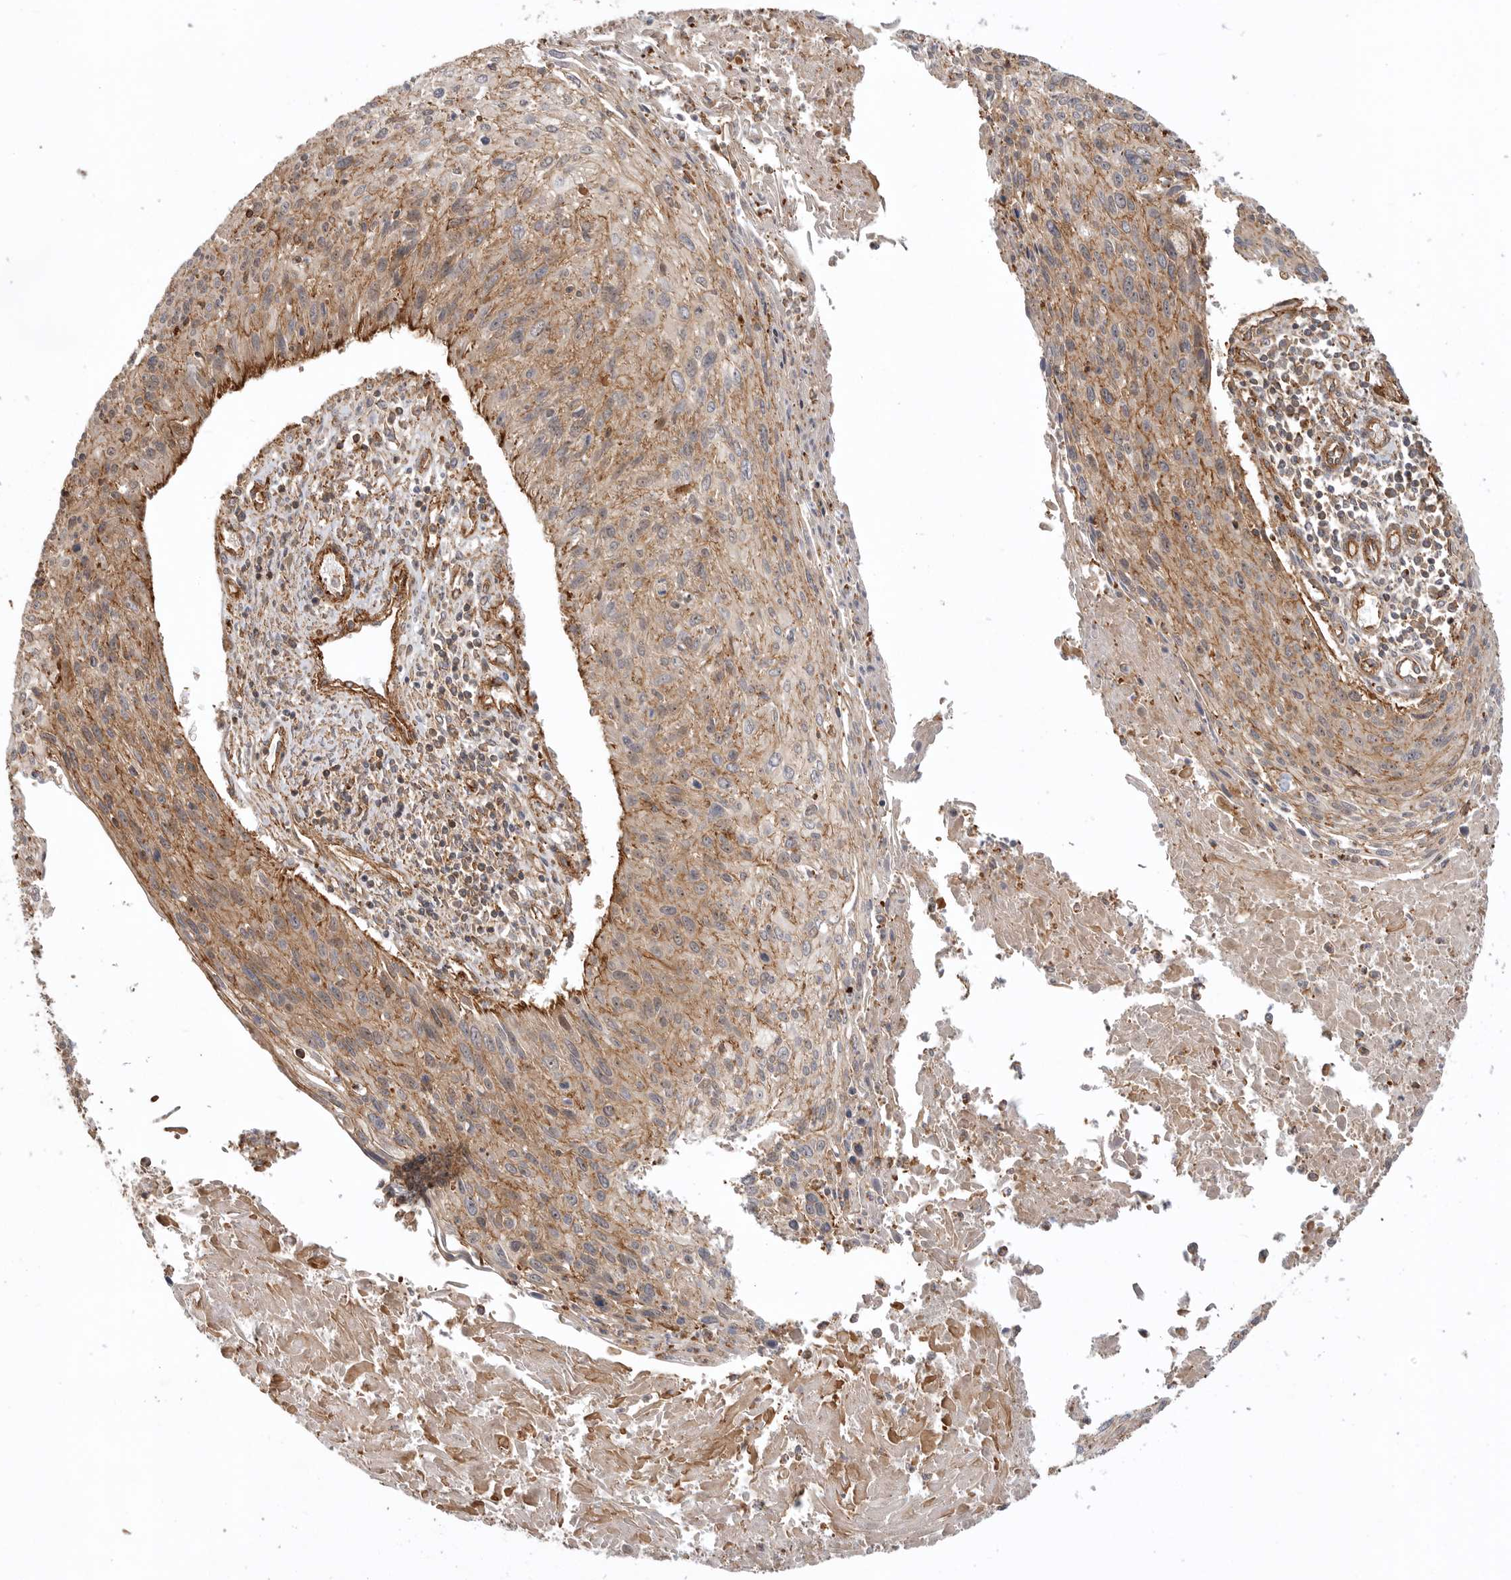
{"staining": {"intensity": "moderate", "quantity": ">75%", "location": "cytoplasmic/membranous"}, "tissue": "cervical cancer", "cell_type": "Tumor cells", "image_type": "cancer", "snomed": [{"axis": "morphology", "description": "Squamous cell carcinoma, NOS"}, {"axis": "topography", "description": "Cervix"}], "caption": "The micrograph displays staining of squamous cell carcinoma (cervical), revealing moderate cytoplasmic/membranous protein expression (brown color) within tumor cells.", "gene": "GPATCH2", "patient": {"sex": "female", "age": 51}}